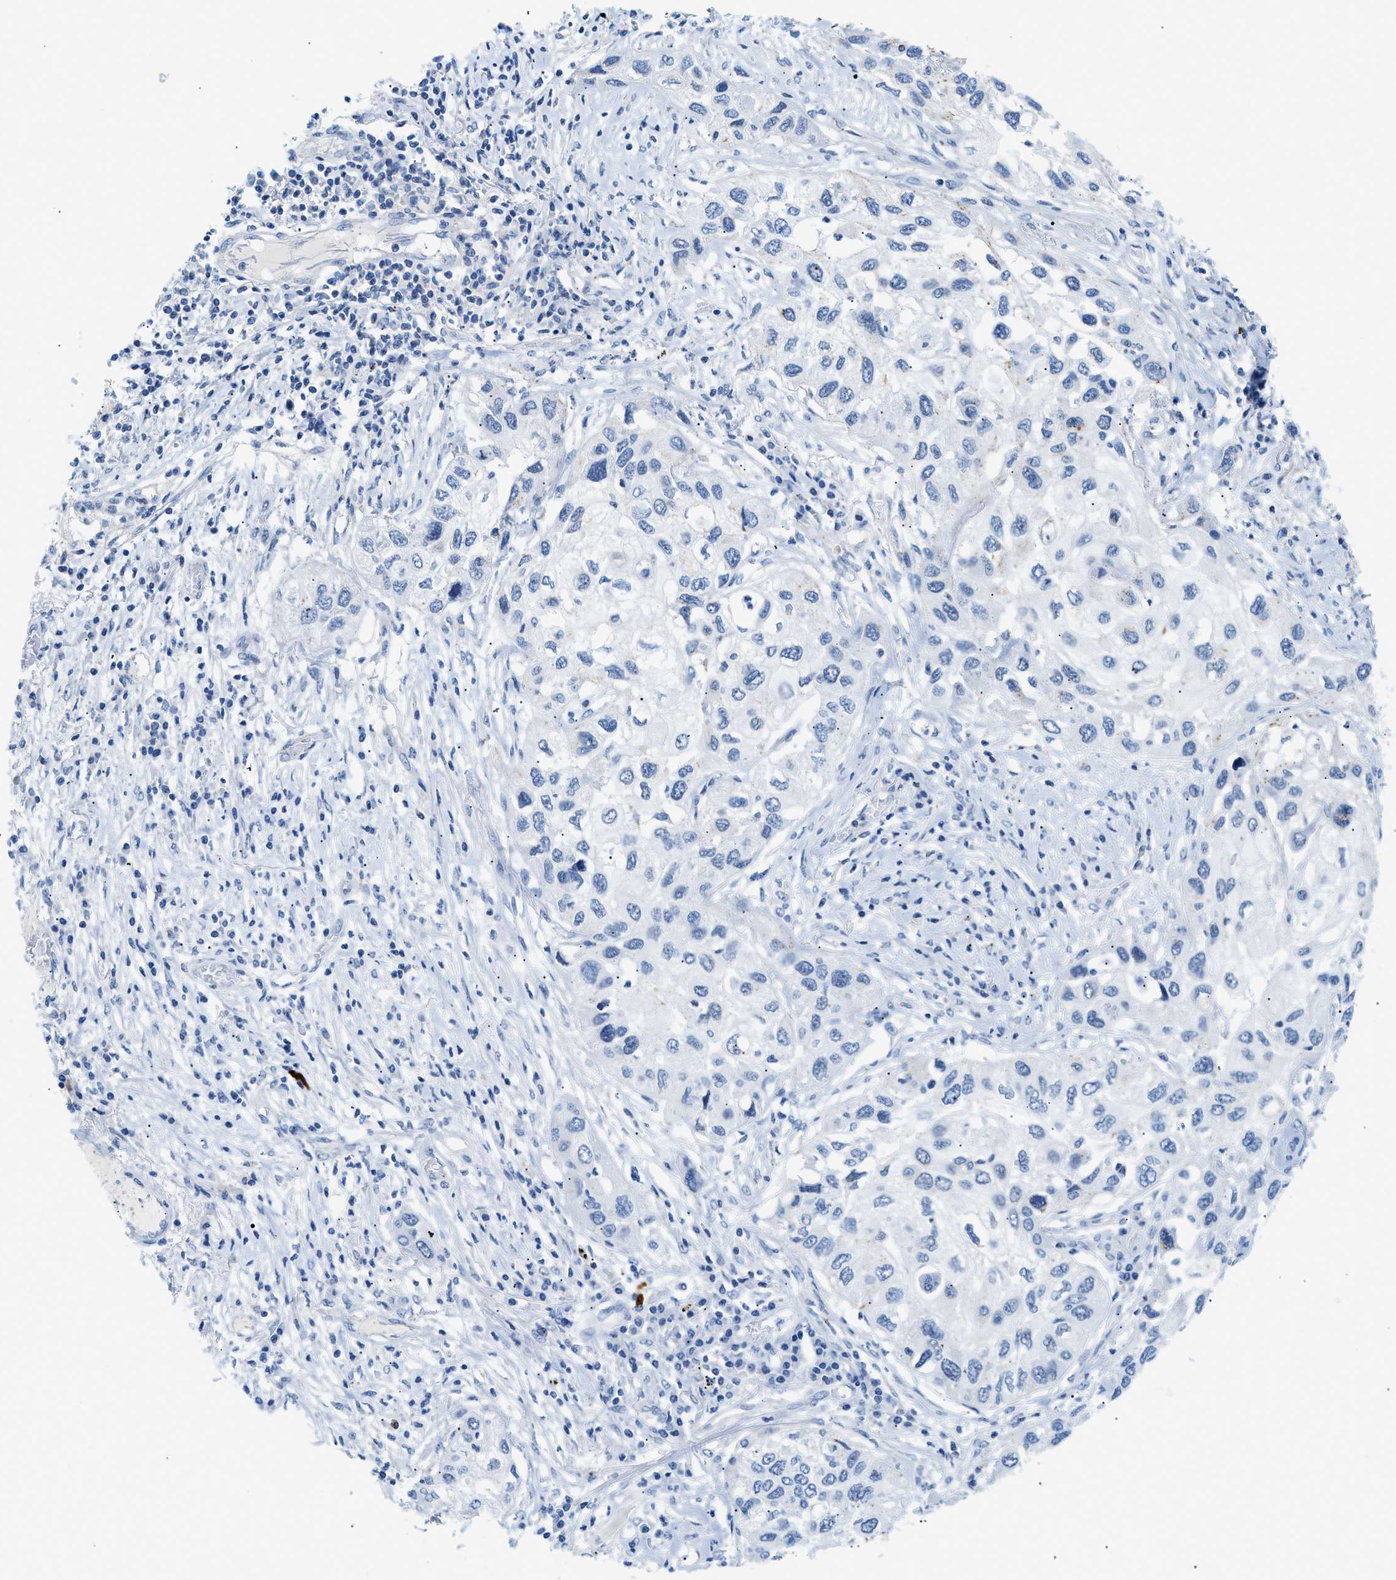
{"staining": {"intensity": "negative", "quantity": "none", "location": "none"}, "tissue": "lung cancer", "cell_type": "Tumor cells", "image_type": "cancer", "snomed": [{"axis": "morphology", "description": "Squamous cell carcinoma, NOS"}, {"axis": "topography", "description": "Lung"}], "caption": "Tumor cells are negative for brown protein staining in squamous cell carcinoma (lung).", "gene": "FDCSP", "patient": {"sex": "male", "age": 71}}